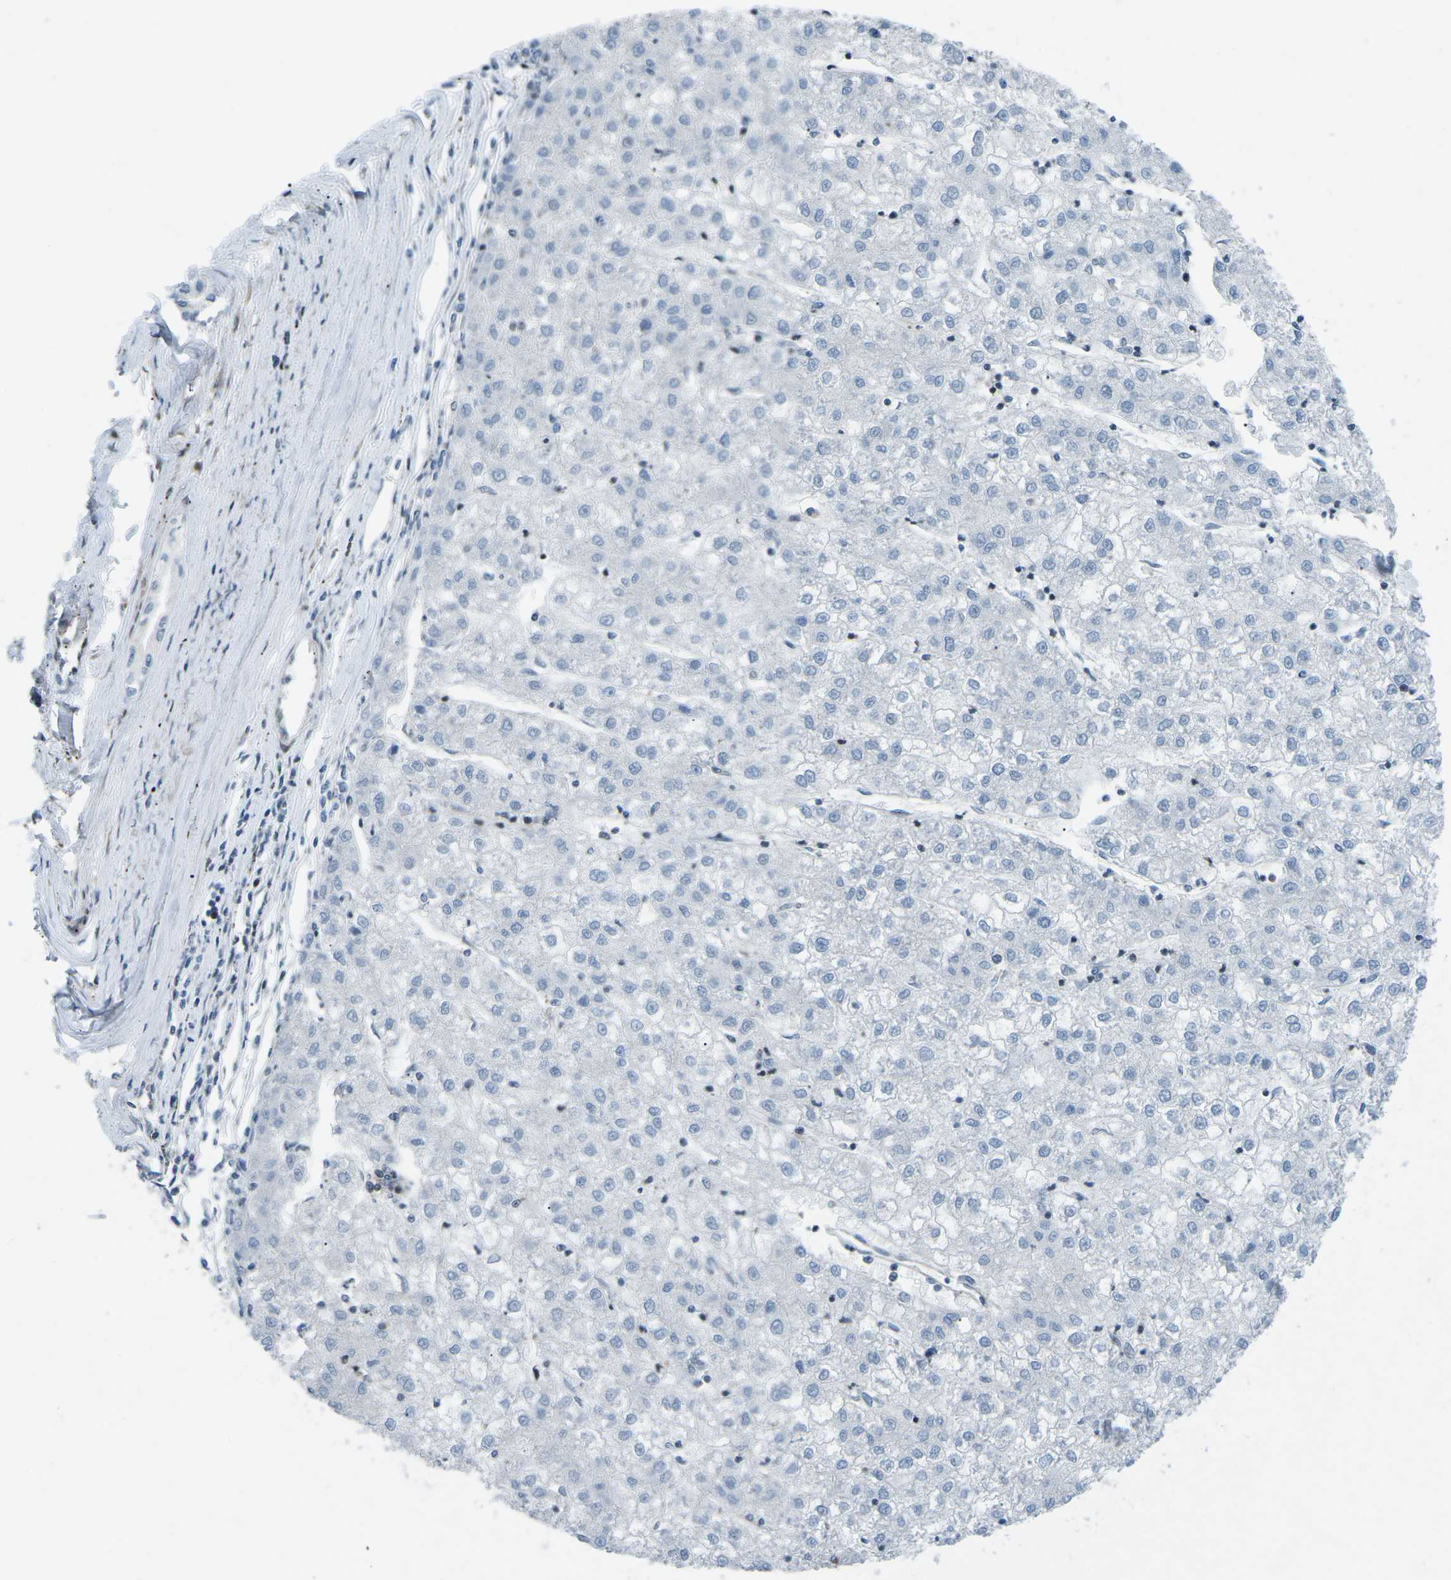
{"staining": {"intensity": "negative", "quantity": "none", "location": "none"}, "tissue": "liver cancer", "cell_type": "Tumor cells", "image_type": "cancer", "snomed": [{"axis": "morphology", "description": "Carcinoma, Hepatocellular, NOS"}, {"axis": "topography", "description": "Liver"}], "caption": "This is an IHC photomicrograph of hepatocellular carcinoma (liver). There is no staining in tumor cells.", "gene": "MBNL1", "patient": {"sex": "male", "age": 72}}